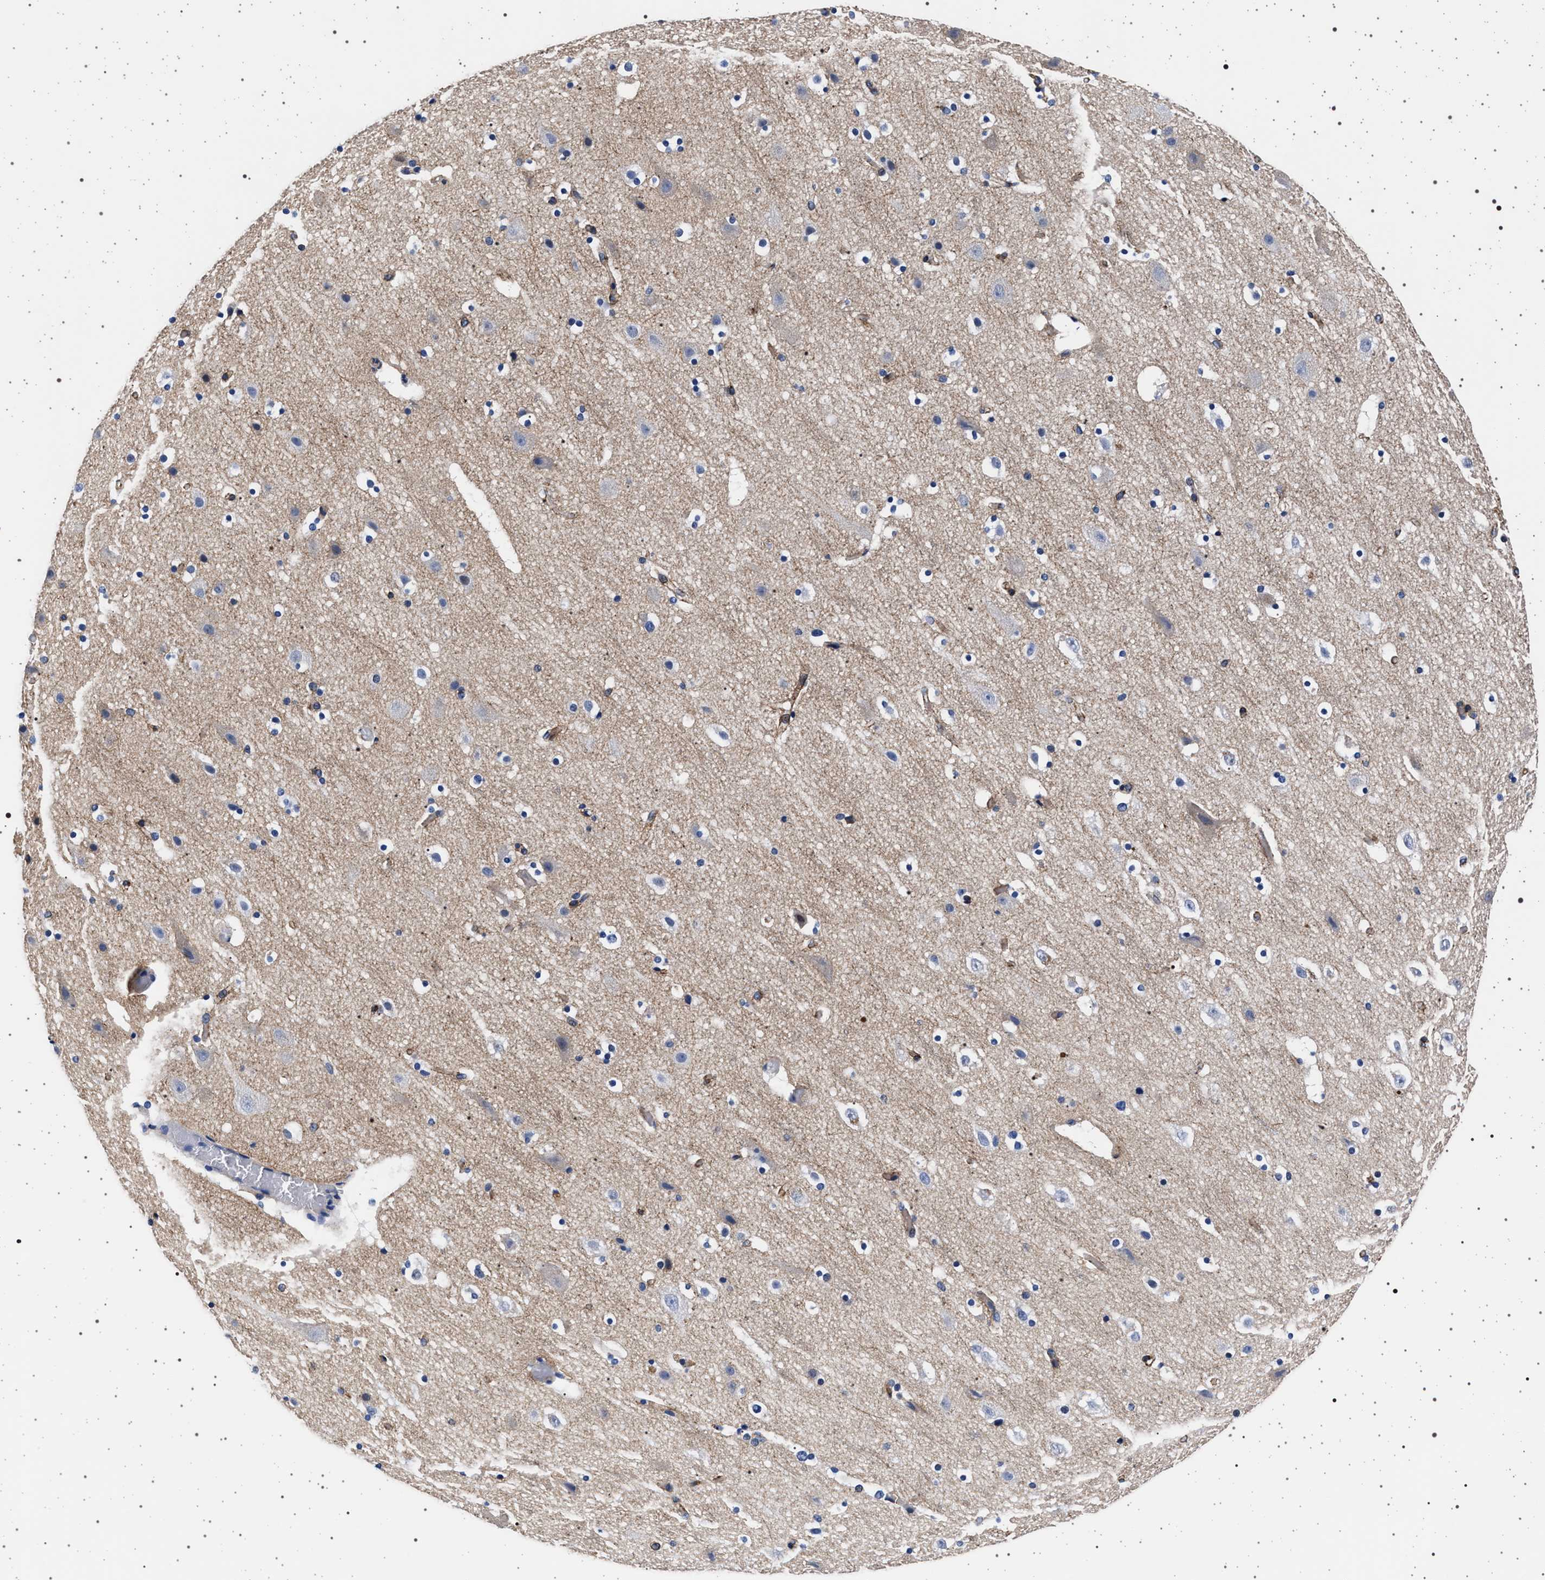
{"staining": {"intensity": "negative", "quantity": "none", "location": "none"}, "tissue": "cerebral cortex", "cell_type": "Endothelial cells", "image_type": "normal", "snomed": [{"axis": "morphology", "description": "Normal tissue, NOS"}, {"axis": "topography", "description": "Cerebral cortex"}], "caption": "High magnification brightfield microscopy of unremarkable cerebral cortex stained with DAB (3,3'-diaminobenzidine) (brown) and counterstained with hematoxylin (blue): endothelial cells show no significant positivity.", "gene": "SLC9A1", "patient": {"sex": "male", "age": 45}}